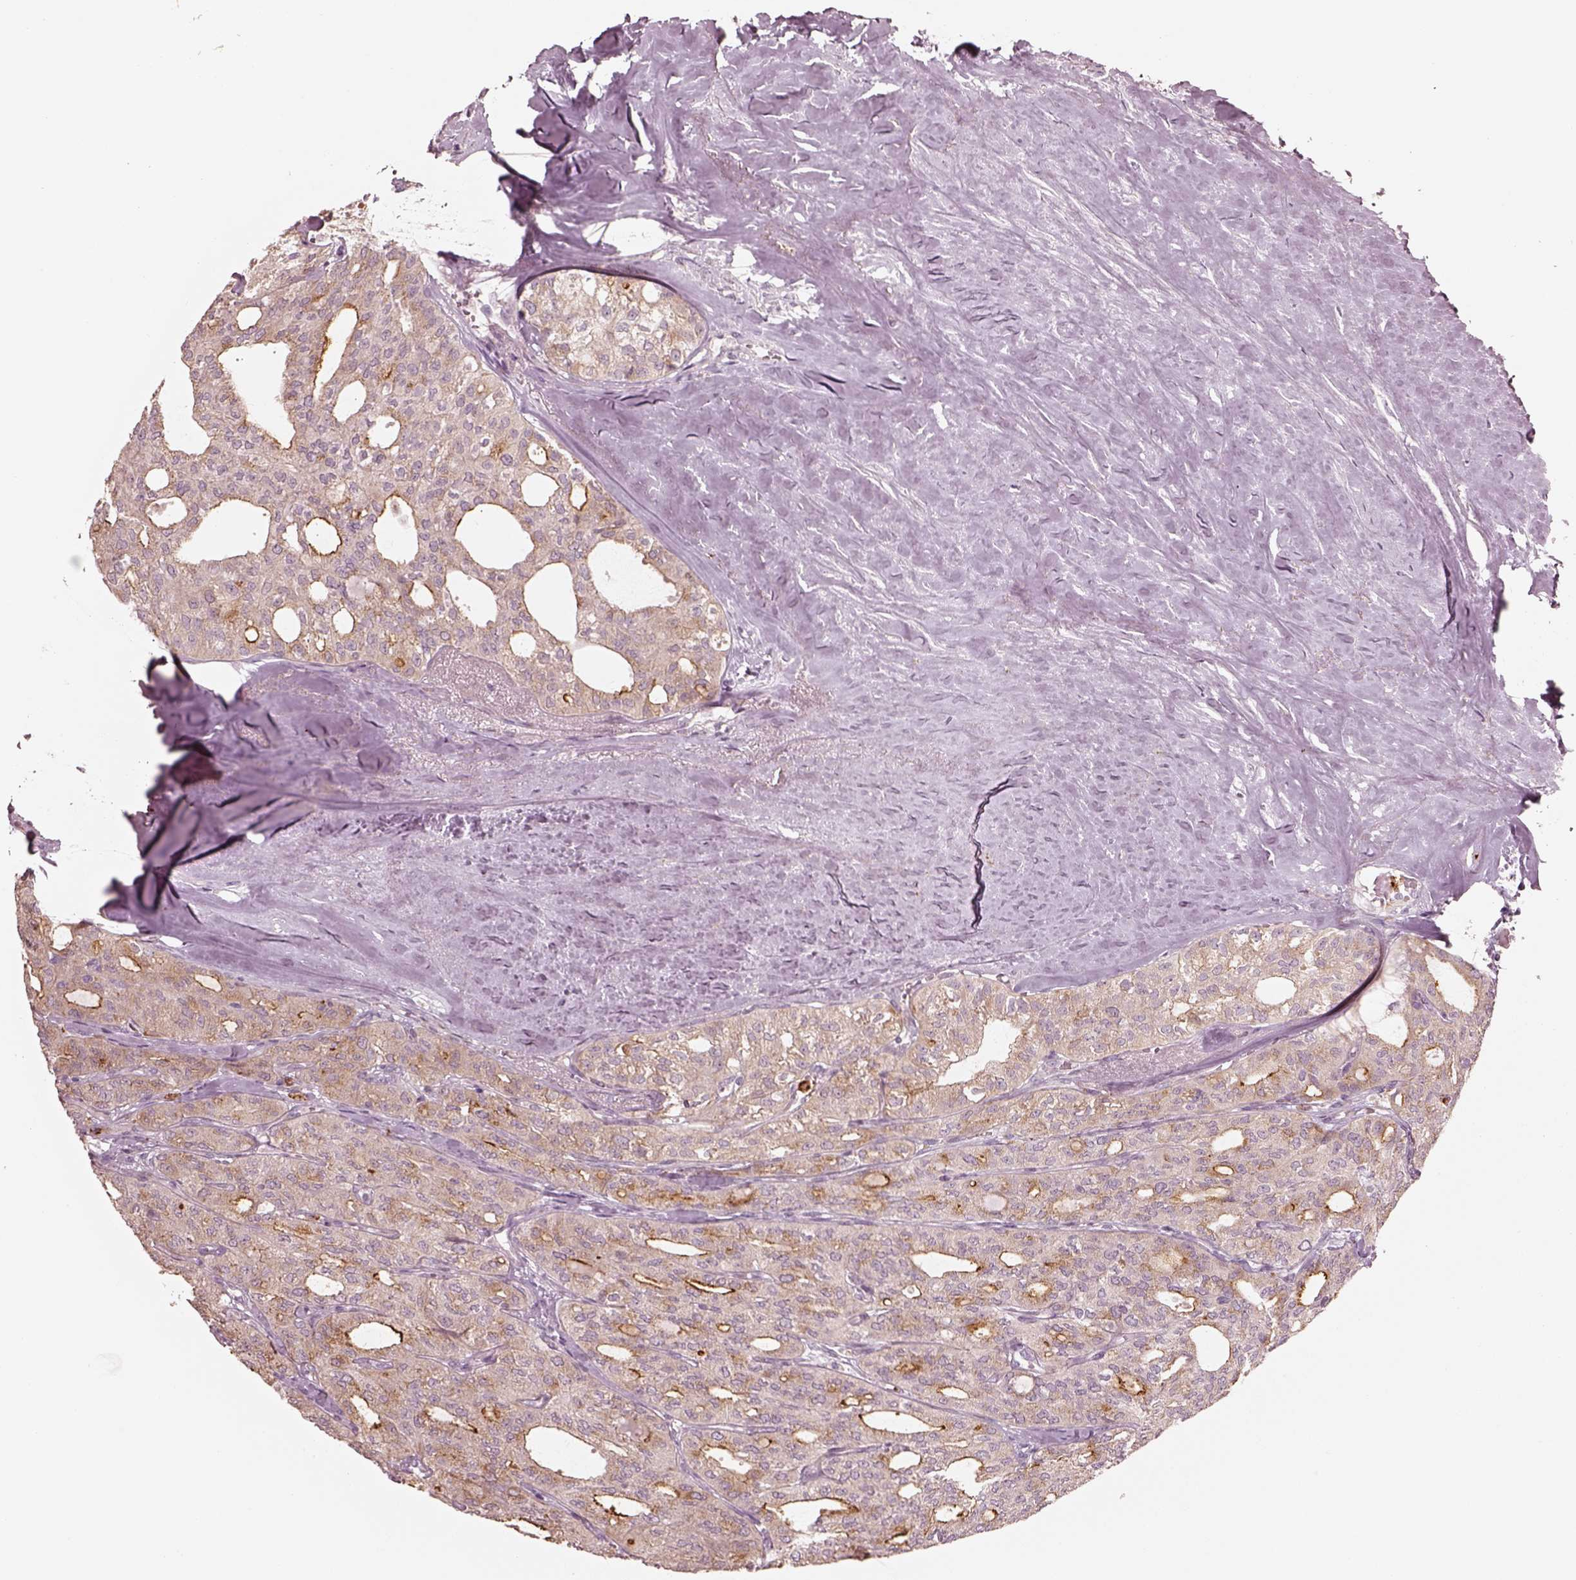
{"staining": {"intensity": "weak", "quantity": ">75%", "location": "cytoplasmic/membranous"}, "tissue": "thyroid cancer", "cell_type": "Tumor cells", "image_type": "cancer", "snomed": [{"axis": "morphology", "description": "Follicular adenoma carcinoma, NOS"}, {"axis": "topography", "description": "Thyroid gland"}], "caption": "Protein expression analysis of thyroid cancer displays weak cytoplasmic/membranous staining in approximately >75% of tumor cells. (DAB (3,3'-diaminobenzidine) = brown stain, brightfield microscopy at high magnification).", "gene": "ABCA7", "patient": {"sex": "male", "age": 75}}